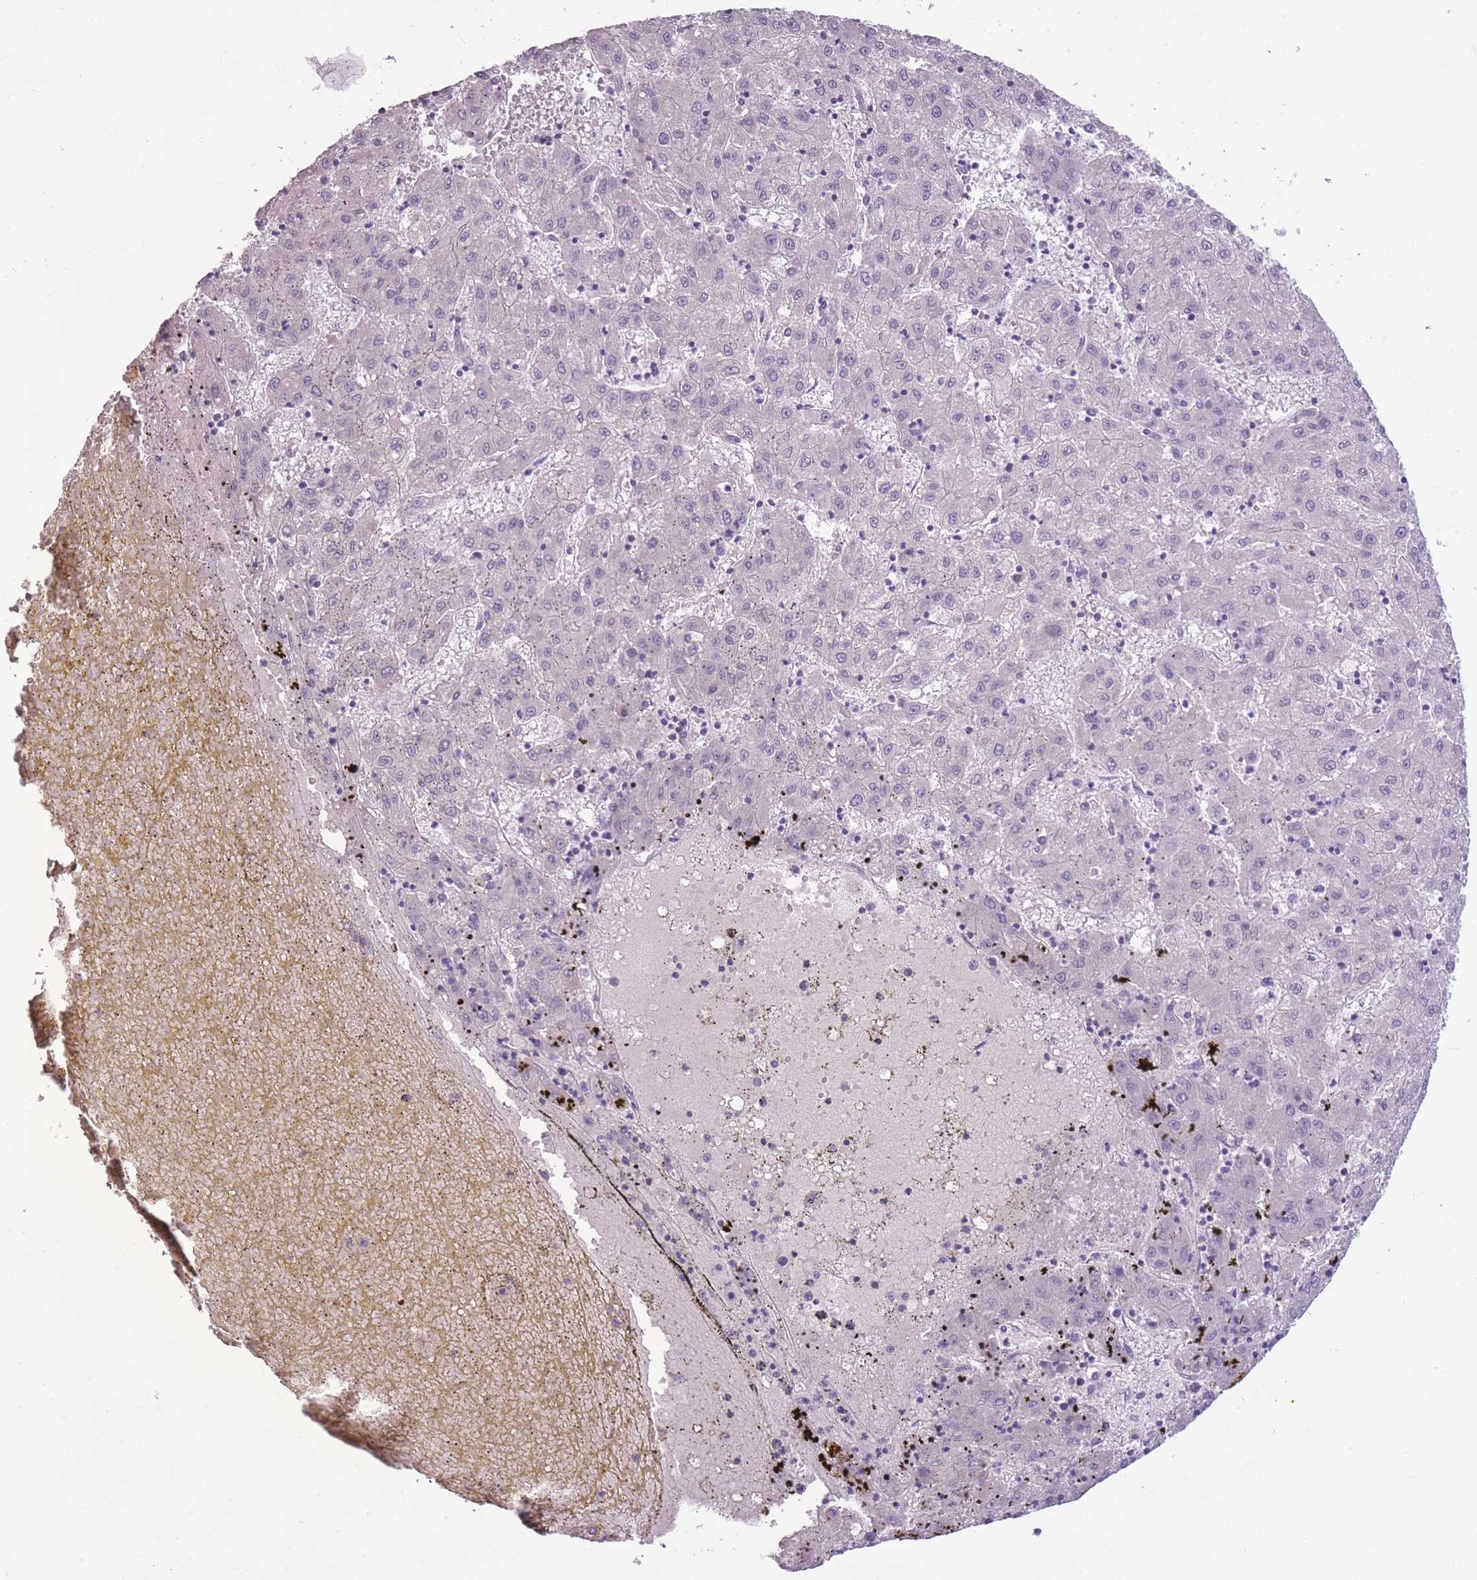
{"staining": {"intensity": "negative", "quantity": "none", "location": "none"}, "tissue": "liver cancer", "cell_type": "Tumor cells", "image_type": "cancer", "snomed": [{"axis": "morphology", "description": "Carcinoma, Hepatocellular, NOS"}, {"axis": "topography", "description": "Liver"}], "caption": "Immunohistochemistry histopathology image of neoplastic tissue: liver hepatocellular carcinoma stained with DAB (3,3'-diaminobenzidine) displays no significant protein positivity in tumor cells.", "gene": "ZBTB24", "patient": {"sex": "male", "age": 72}}